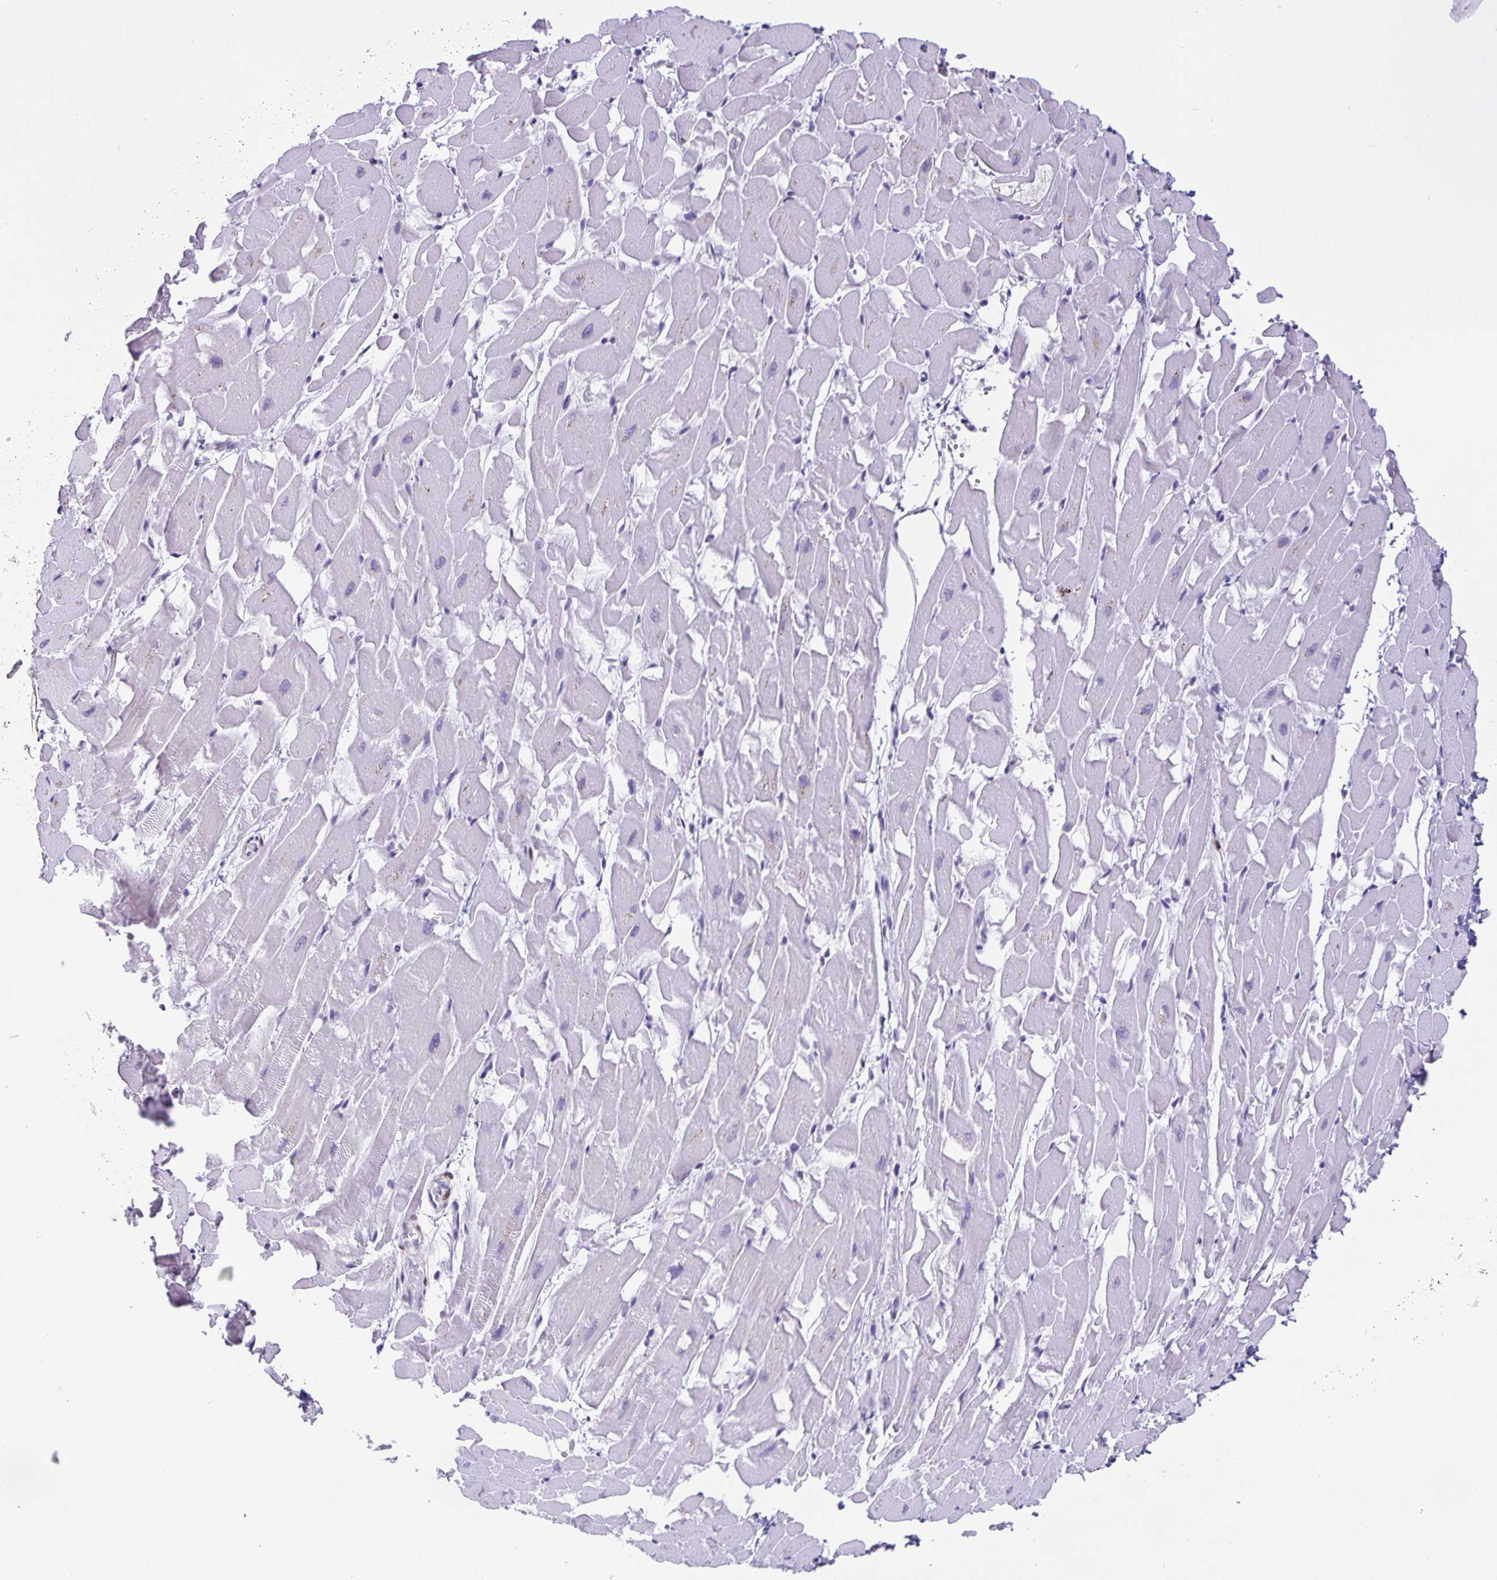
{"staining": {"intensity": "negative", "quantity": "none", "location": "none"}, "tissue": "heart muscle", "cell_type": "Cardiomyocytes", "image_type": "normal", "snomed": [{"axis": "morphology", "description": "Normal tissue, NOS"}, {"axis": "topography", "description": "Heart"}], "caption": "High power microscopy photomicrograph of an immunohistochemistry image of benign heart muscle, revealing no significant expression in cardiomyocytes. (DAB IHC with hematoxylin counter stain).", "gene": "FOSL2", "patient": {"sex": "male", "age": 37}}